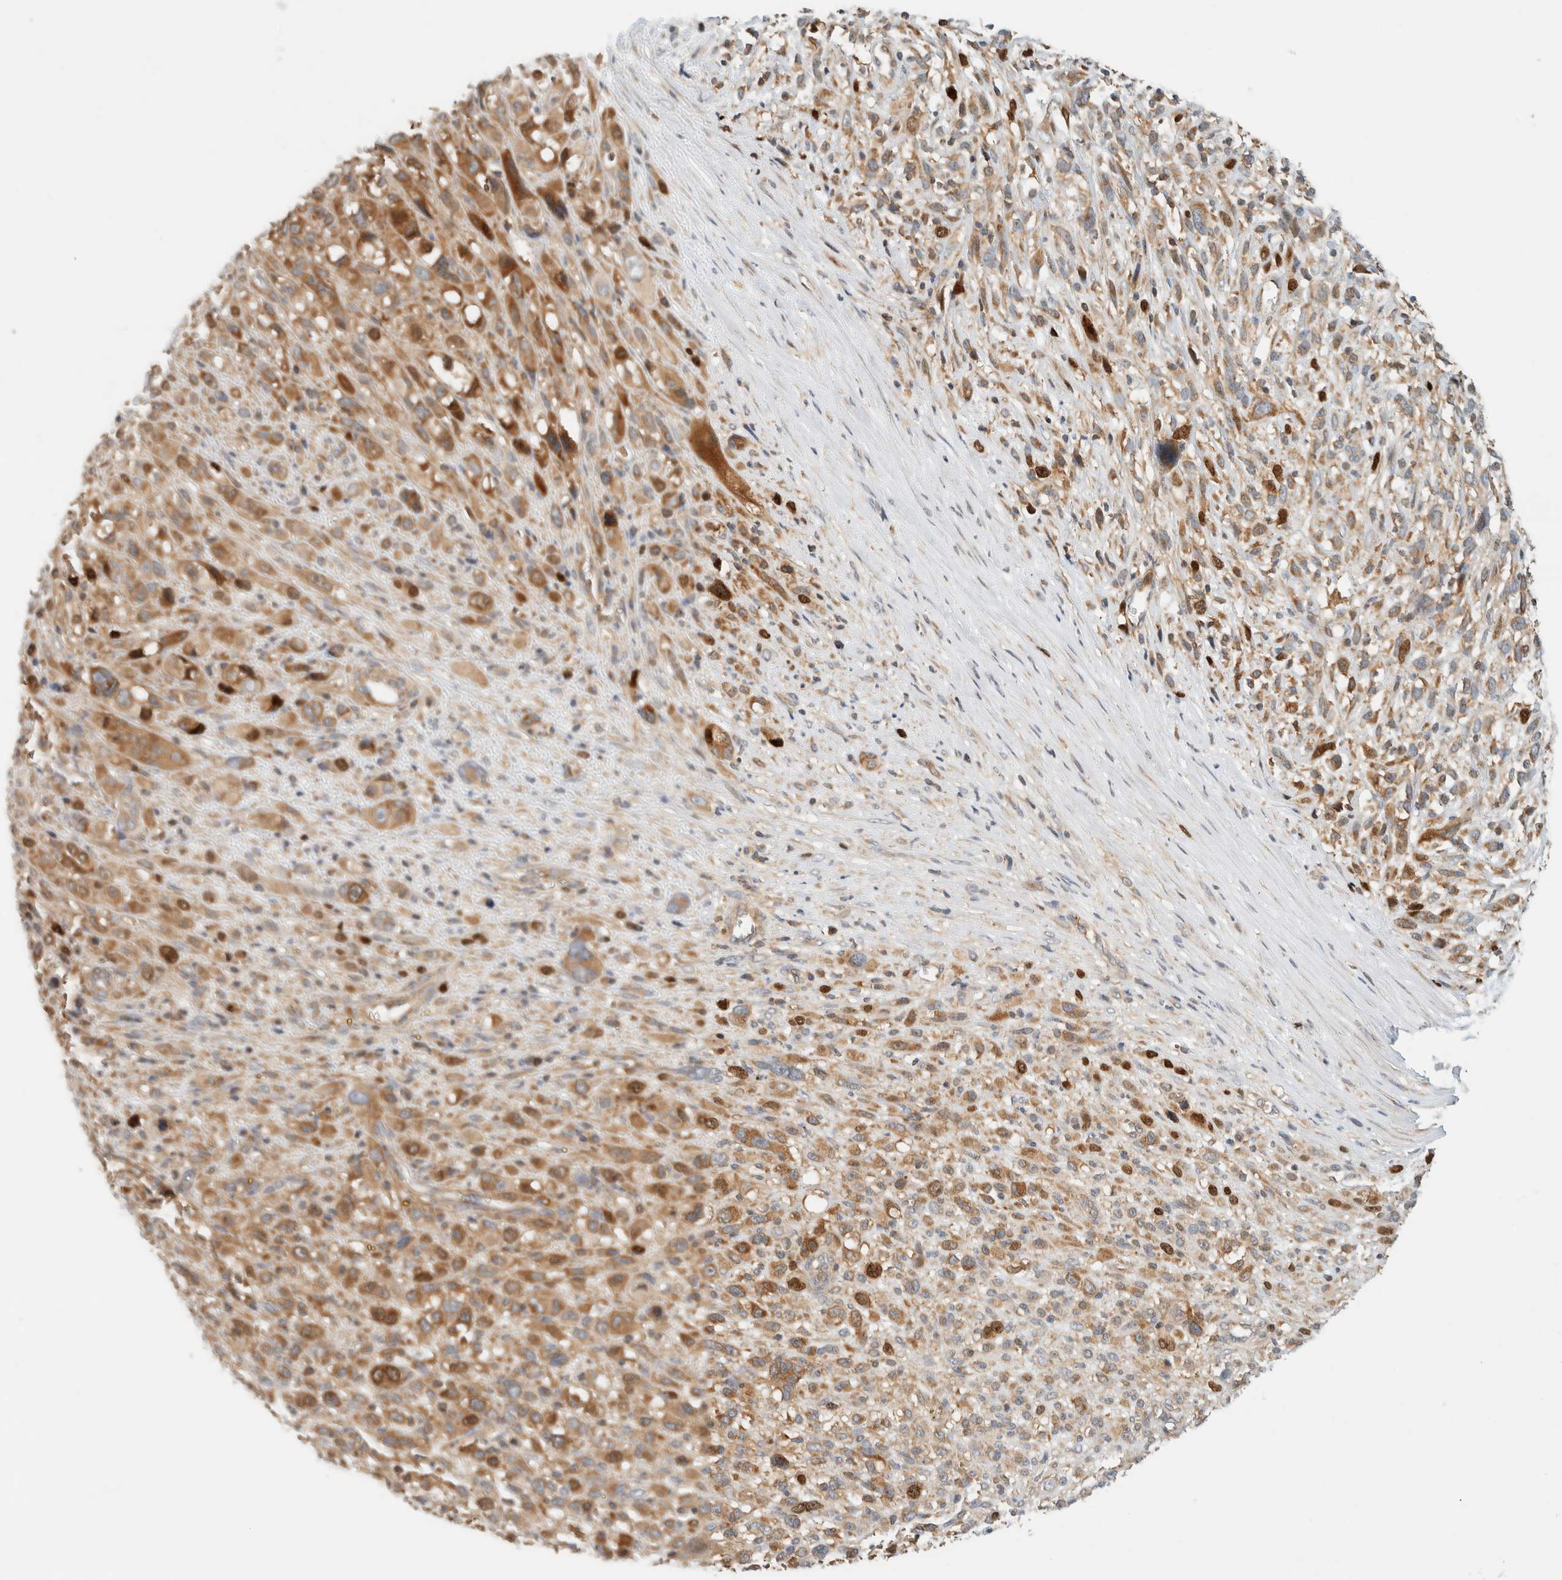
{"staining": {"intensity": "moderate", "quantity": ">75%", "location": "cytoplasmic/membranous"}, "tissue": "melanoma", "cell_type": "Tumor cells", "image_type": "cancer", "snomed": [{"axis": "morphology", "description": "Malignant melanoma, NOS"}, {"axis": "topography", "description": "Skin"}], "caption": "Malignant melanoma tissue exhibits moderate cytoplasmic/membranous expression in about >75% of tumor cells (DAB IHC with brightfield microscopy, high magnification).", "gene": "ARFGEF1", "patient": {"sex": "female", "age": 55}}